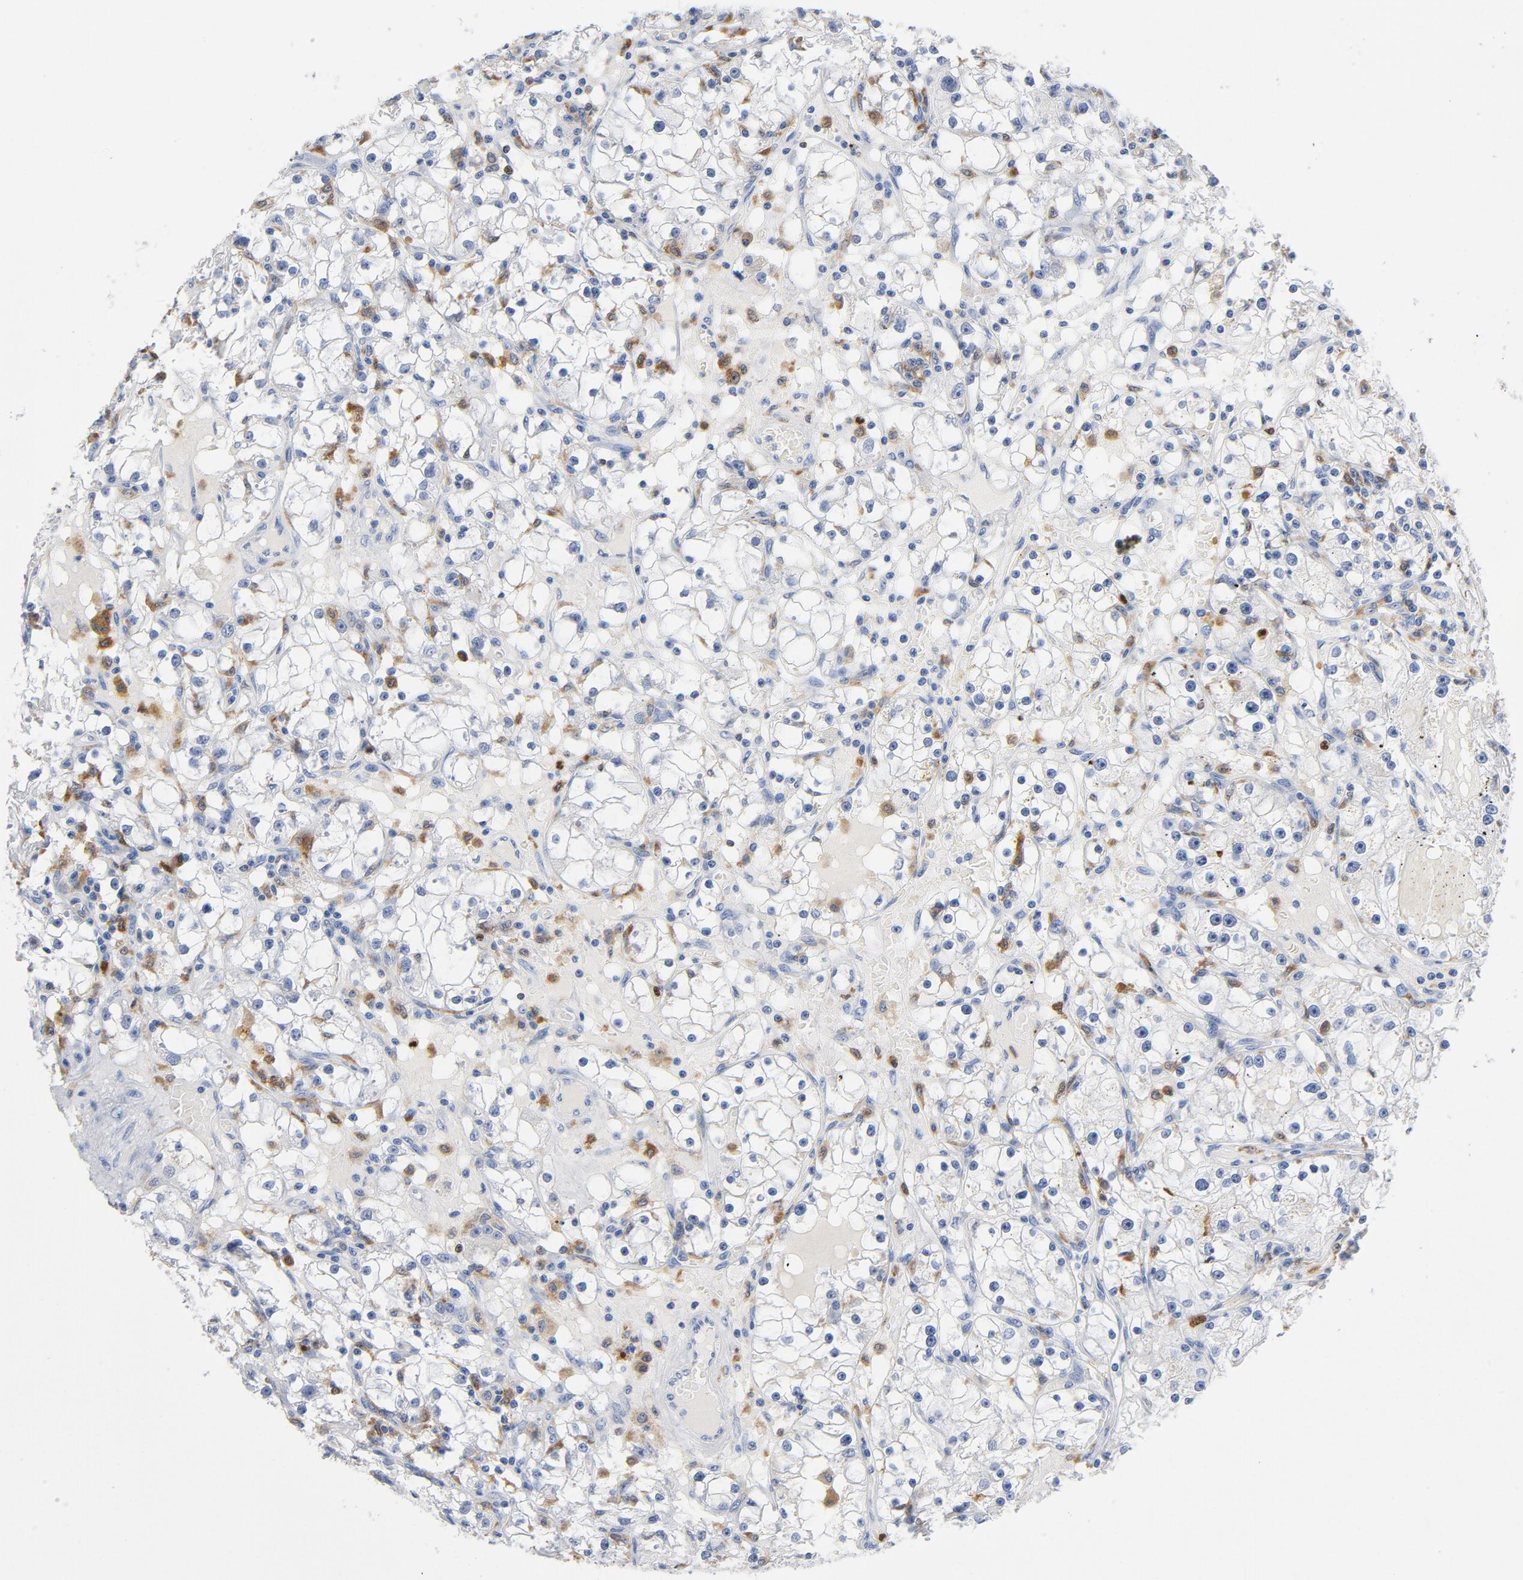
{"staining": {"intensity": "negative", "quantity": "none", "location": "none"}, "tissue": "renal cancer", "cell_type": "Tumor cells", "image_type": "cancer", "snomed": [{"axis": "morphology", "description": "Adenocarcinoma, NOS"}, {"axis": "topography", "description": "Kidney"}], "caption": "IHC of human renal cancer (adenocarcinoma) shows no positivity in tumor cells.", "gene": "NCF1", "patient": {"sex": "male", "age": 56}}